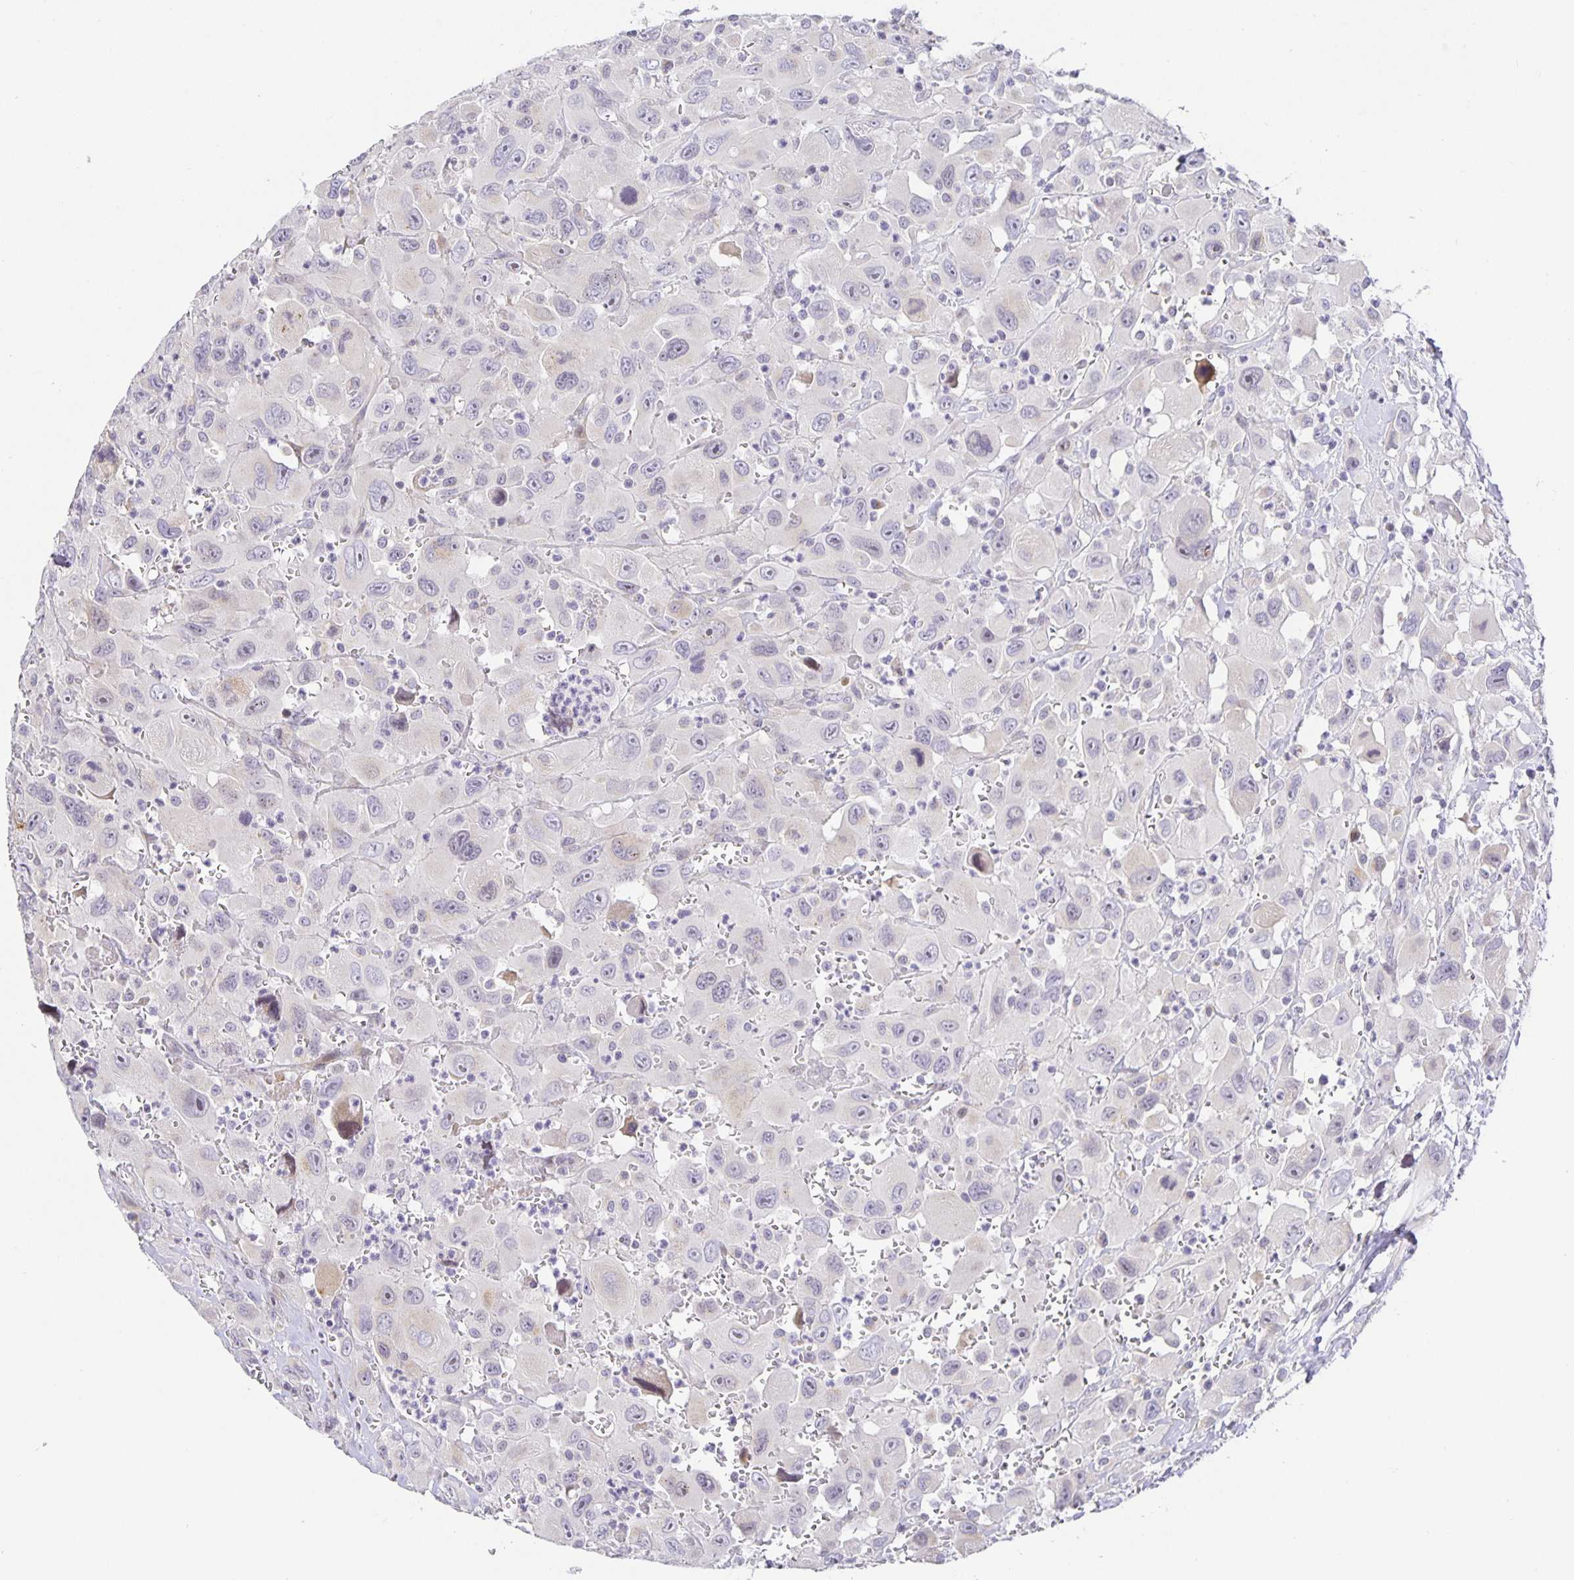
{"staining": {"intensity": "negative", "quantity": "none", "location": "none"}, "tissue": "head and neck cancer", "cell_type": "Tumor cells", "image_type": "cancer", "snomed": [{"axis": "morphology", "description": "Squamous cell carcinoma, NOS"}, {"axis": "morphology", "description": "Squamous cell carcinoma, metastatic, NOS"}, {"axis": "topography", "description": "Oral tissue"}, {"axis": "topography", "description": "Head-Neck"}], "caption": "The immunohistochemistry histopathology image has no significant expression in tumor cells of head and neck cancer (metastatic squamous cell carcinoma) tissue.", "gene": "TJP3", "patient": {"sex": "female", "age": 85}}